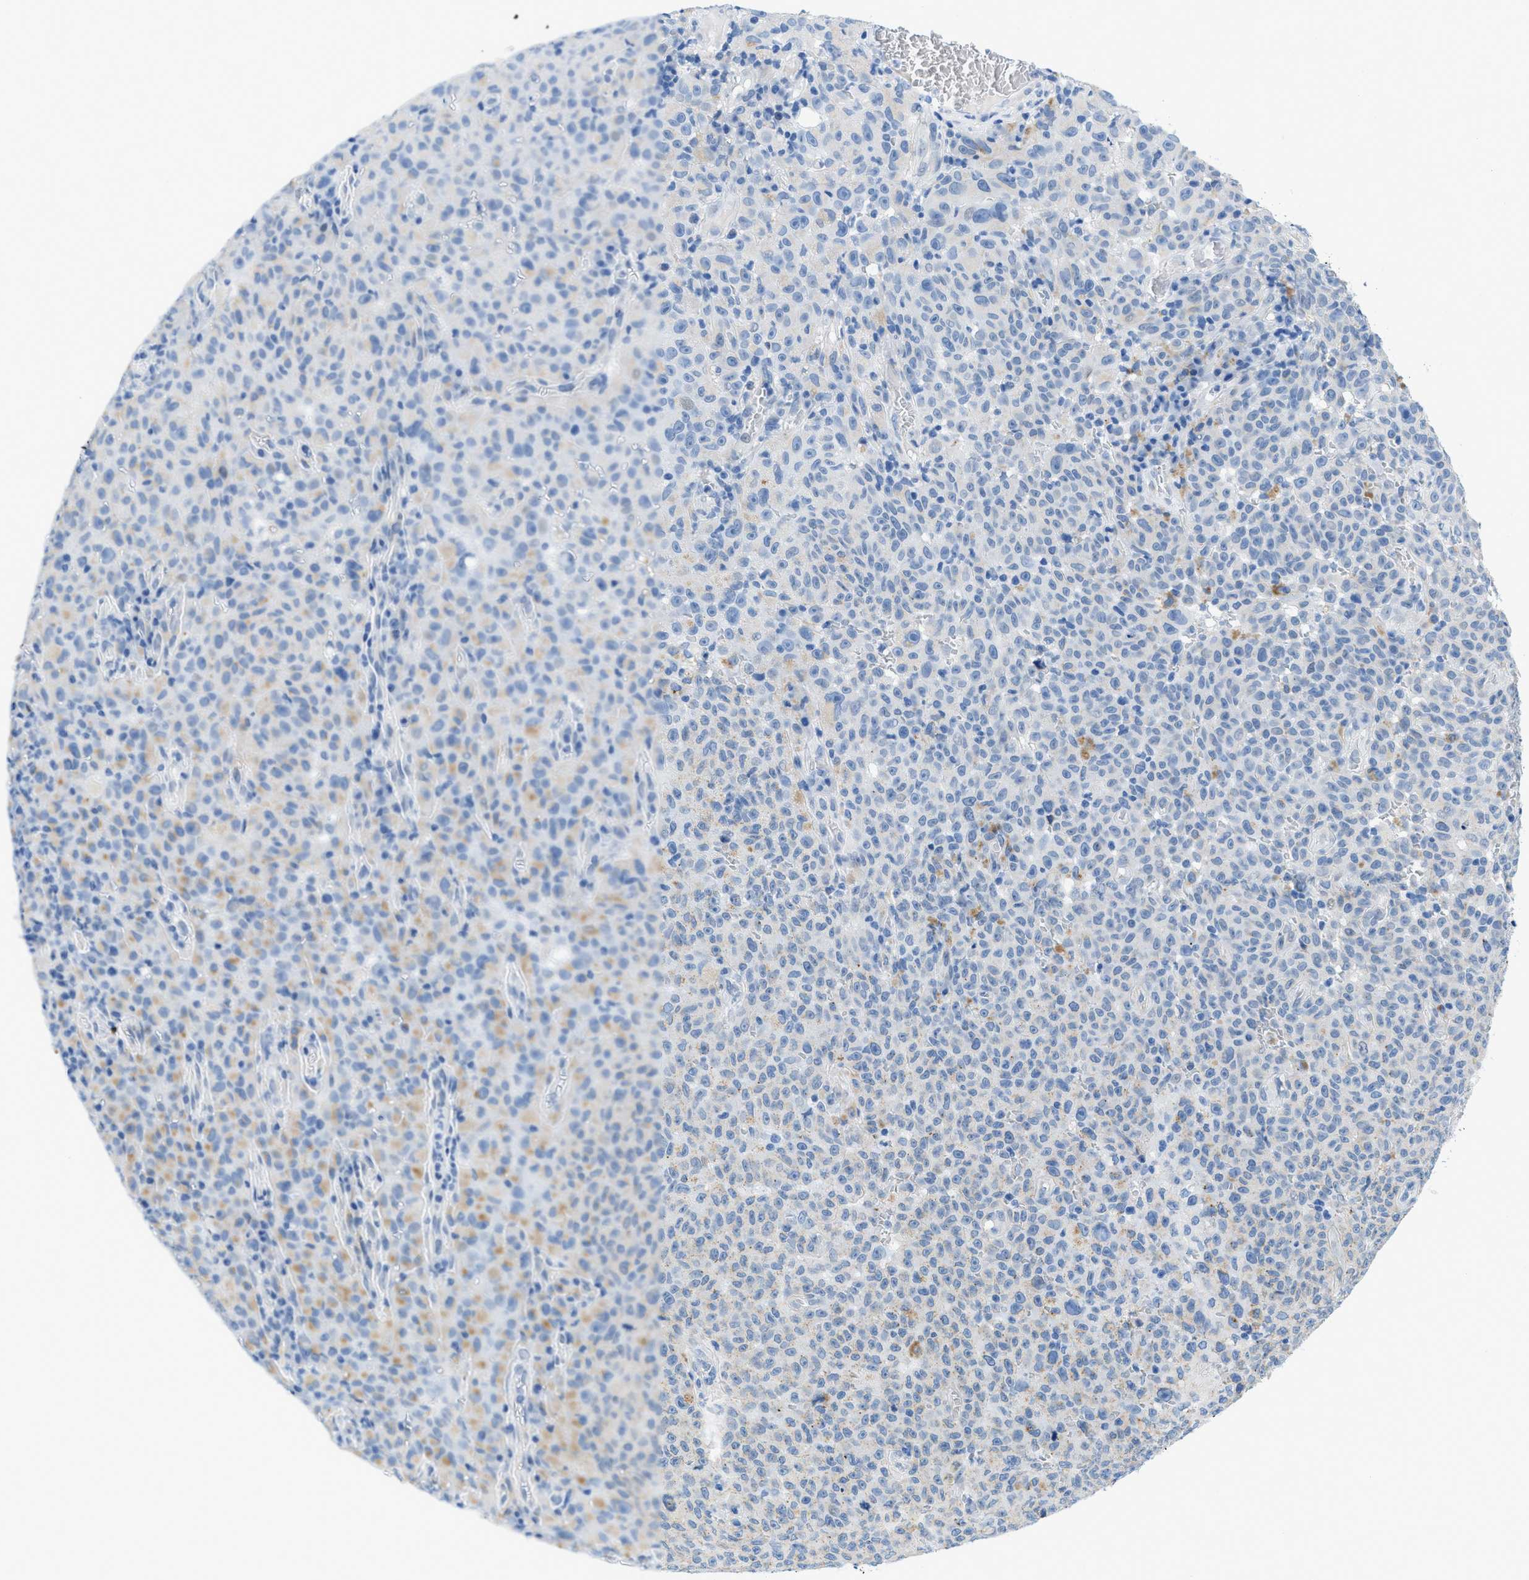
{"staining": {"intensity": "negative", "quantity": "none", "location": "none"}, "tissue": "melanoma", "cell_type": "Tumor cells", "image_type": "cancer", "snomed": [{"axis": "morphology", "description": "Malignant melanoma, NOS"}, {"axis": "topography", "description": "Skin"}], "caption": "The histopathology image demonstrates no staining of tumor cells in melanoma. Brightfield microscopy of immunohistochemistry (IHC) stained with DAB (brown) and hematoxylin (blue), captured at high magnification.", "gene": "FDCSP", "patient": {"sex": "female", "age": 82}}